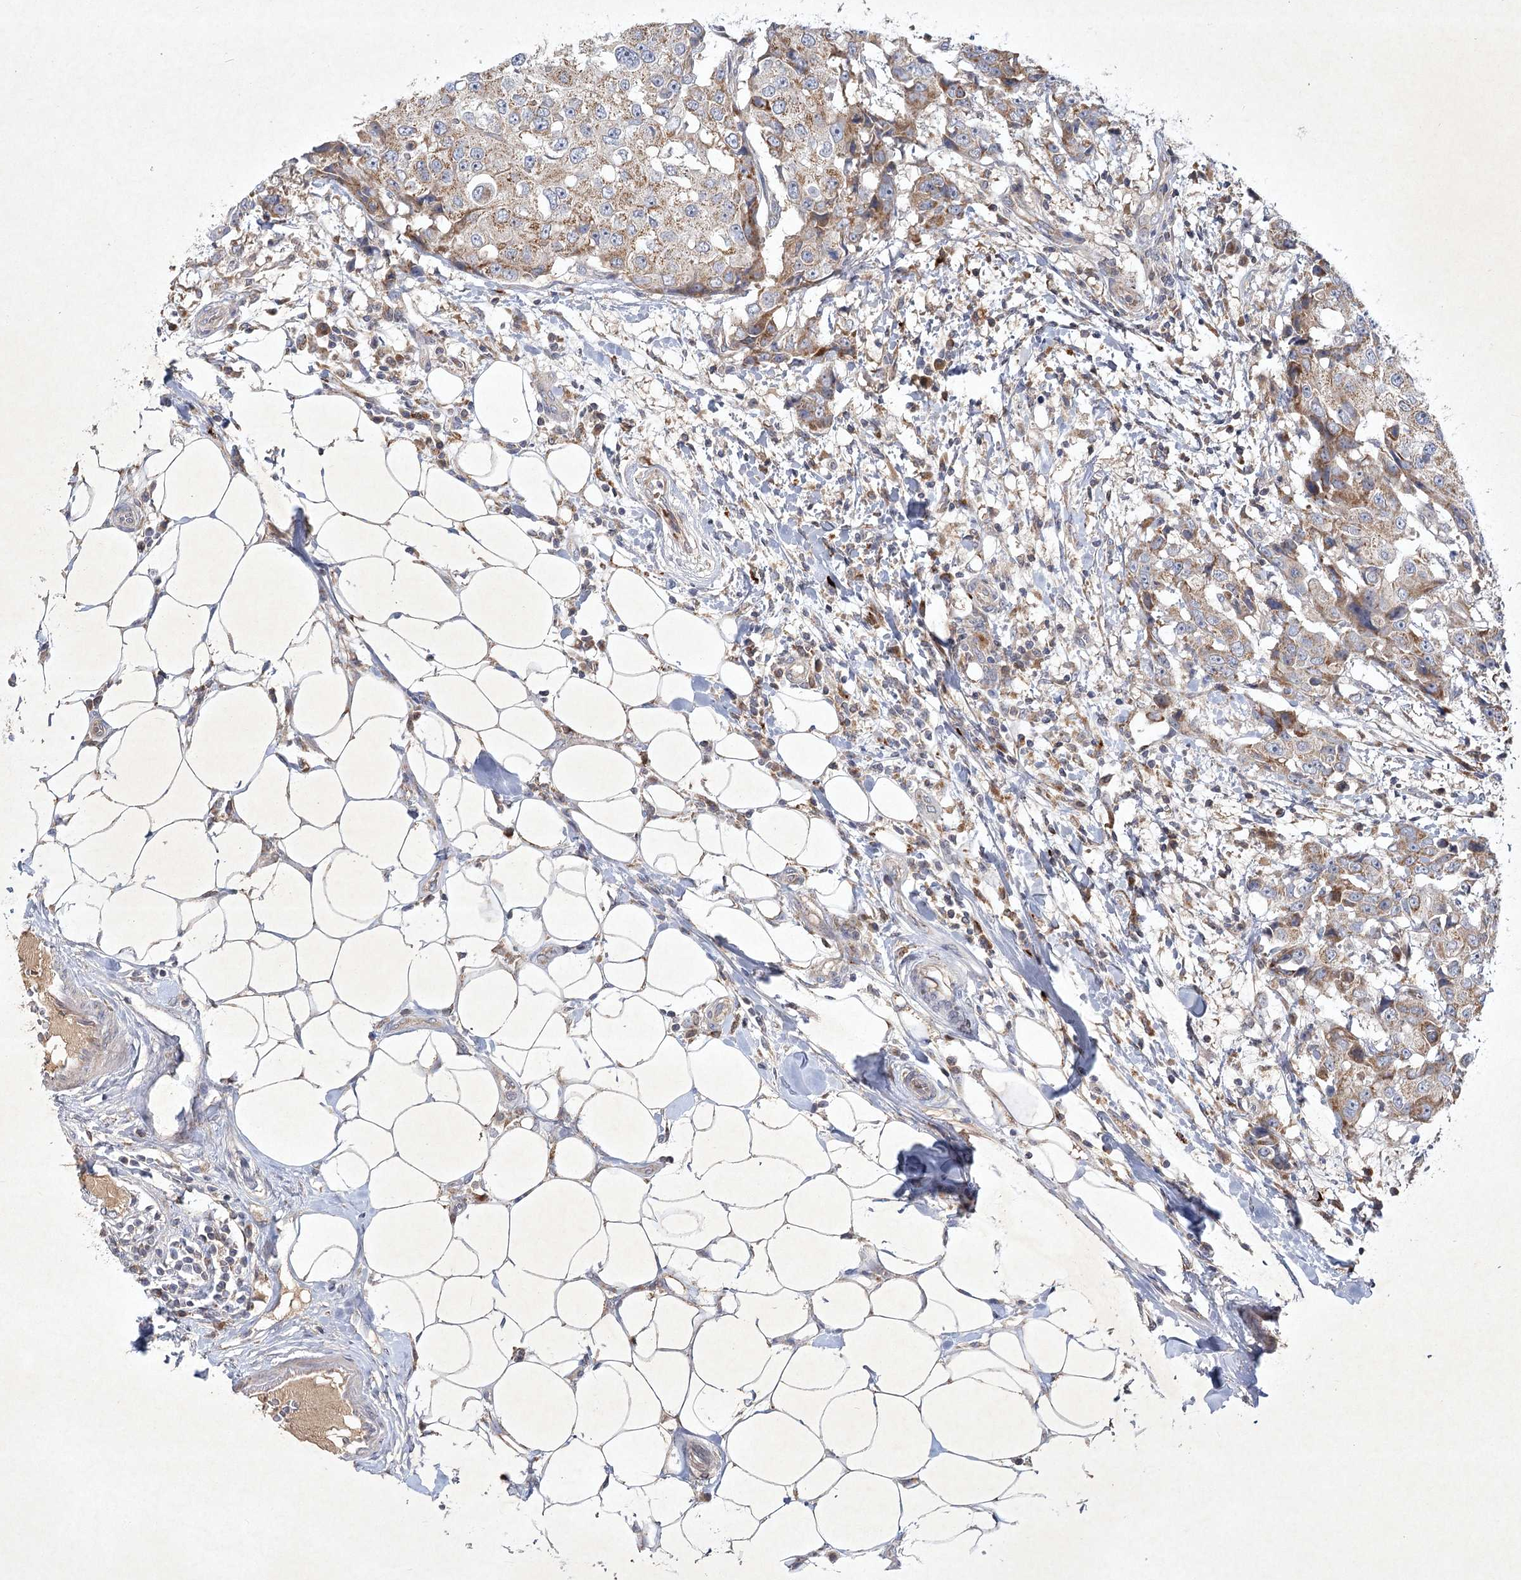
{"staining": {"intensity": "weak", "quantity": ">75%", "location": "cytoplasmic/membranous"}, "tissue": "breast cancer", "cell_type": "Tumor cells", "image_type": "cancer", "snomed": [{"axis": "morphology", "description": "Duct carcinoma"}, {"axis": "topography", "description": "Breast"}], "caption": "Breast cancer stained with DAB IHC exhibits low levels of weak cytoplasmic/membranous positivity in approximately >75% of tumor cells.", "gene": "PYROXD2", "patient": {"sex": "female", "age": 27}}